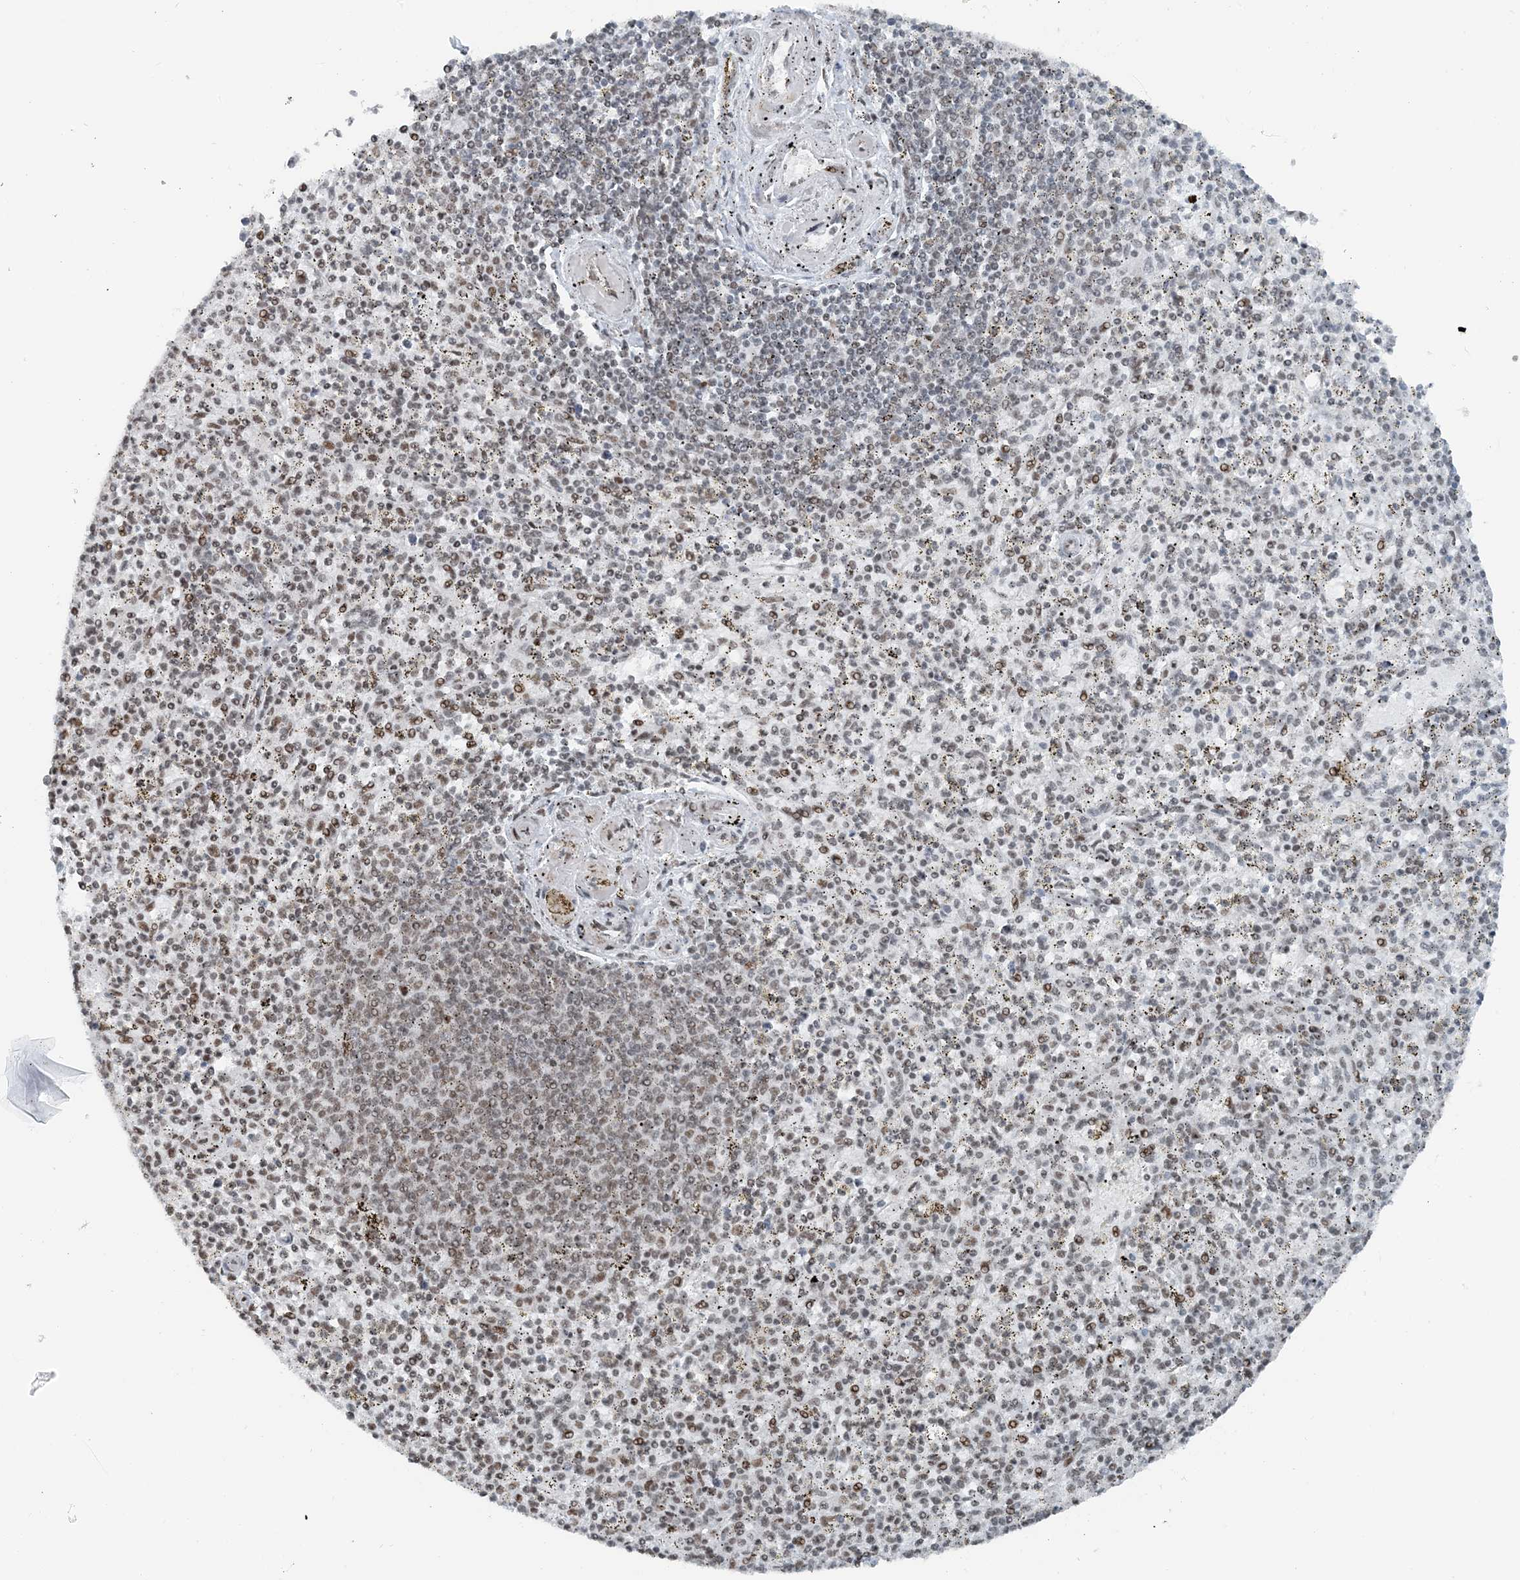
{"staining": {"intensity": "weak", "quantity": "25%-75%", "location": "nuclear"}, "tissue": "spleen", "cell_type": "Cells in red pulp", "image_type": "normal", "snomed": [{"axis": "morphology", "description": "Normal tissue, NOS"}, {"axis": "topography", "description": "Spleen"}], "caption": "Cells in red pulp exhibit low levels of weak nuclear expression in about 25%-75% of cells in unremarkable spleen.", "gene": "ZNF500", "patient": {"sex": "male", "age": 72}}